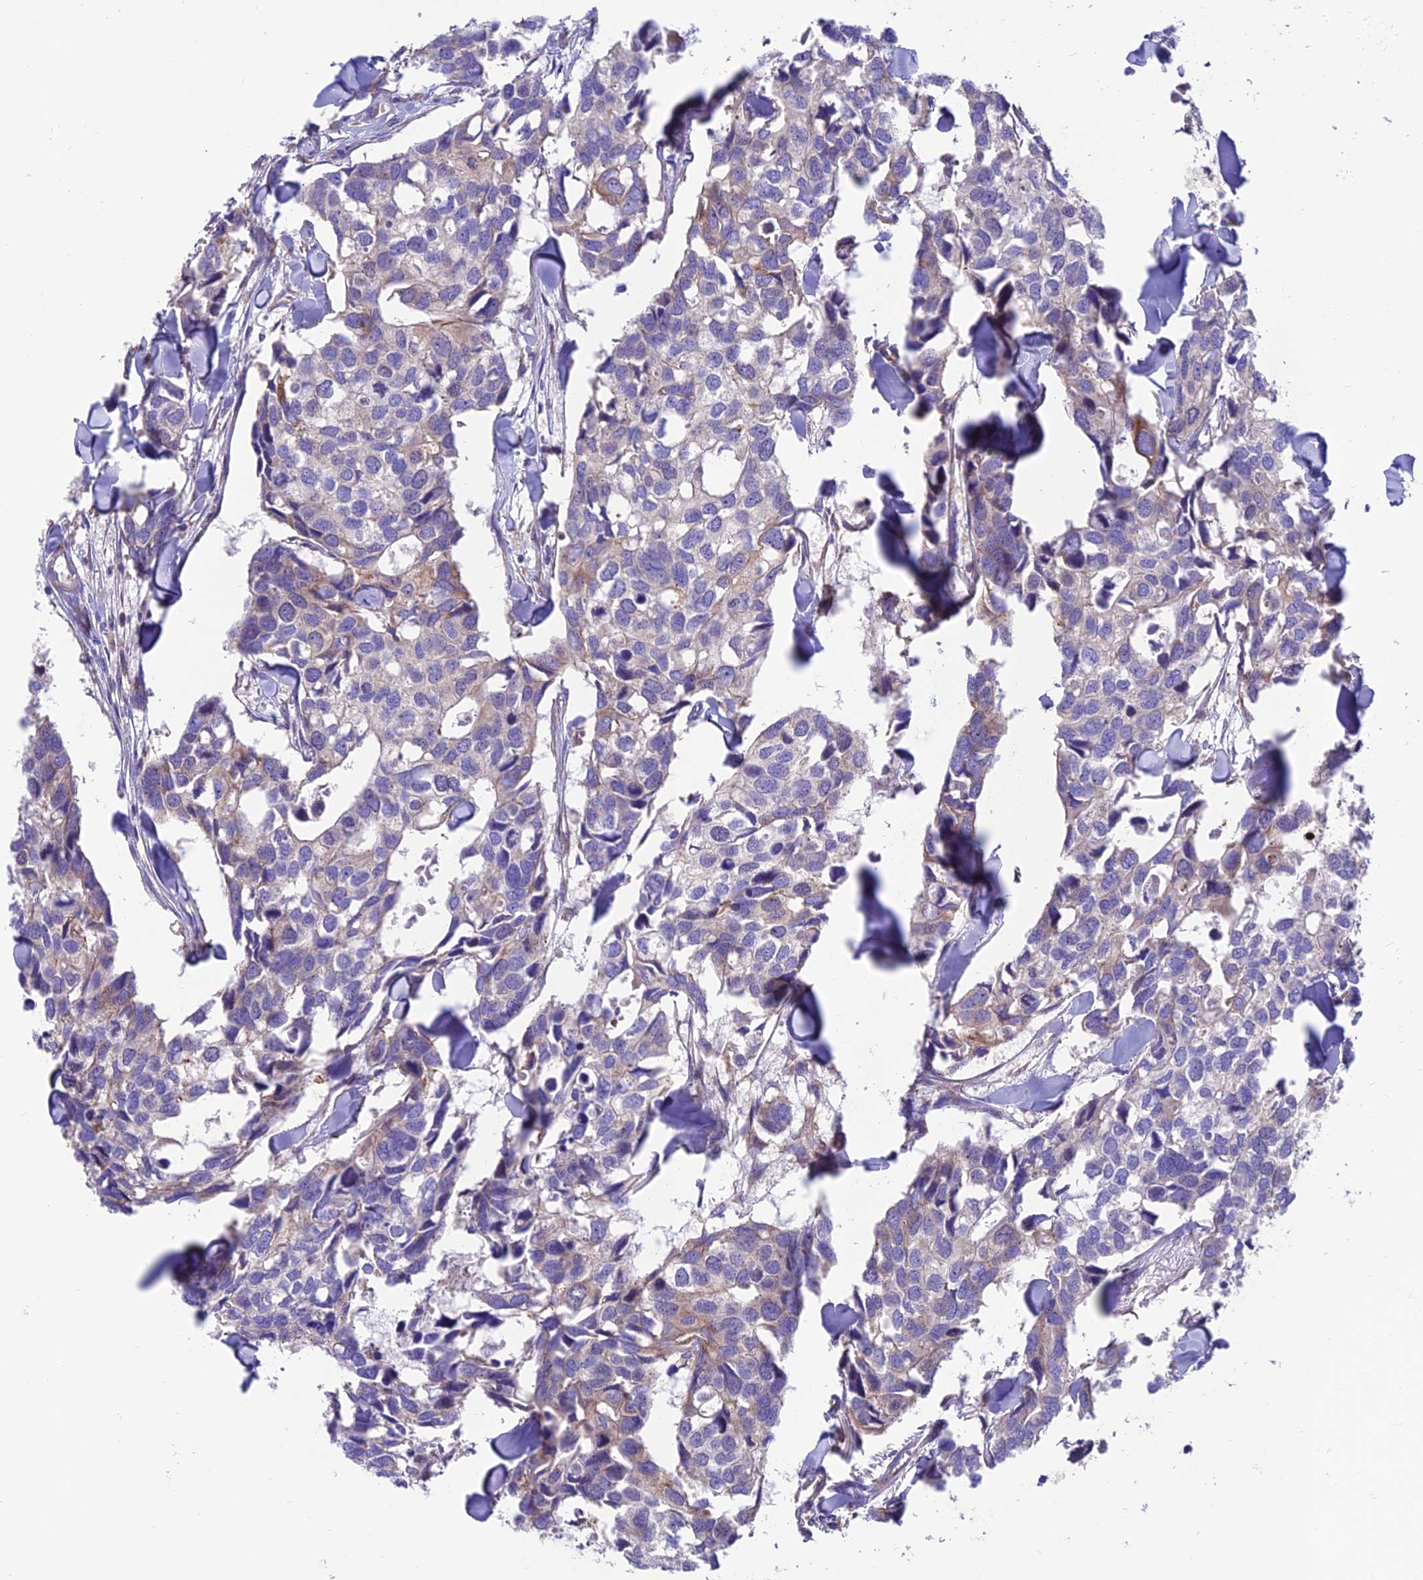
{"staining": {"intensity": "weak", "quantity": "<25%", "location": "cytoplasmic/membranous"}, "tissue": "breast cancer", "cell_type": "Tumor cells", "image_type": "cancer", "snomed": [{"axis": "morphology", "description": "Duct carcinoma"}, {"axis": "topography", "description": "Breast"}], "caption": "Tumor cells show no significant staining in breast cancer (infiltrating ductal carcinoma).", "gene": "VPS16", "patient": {"sex": "female", "age": 83}}